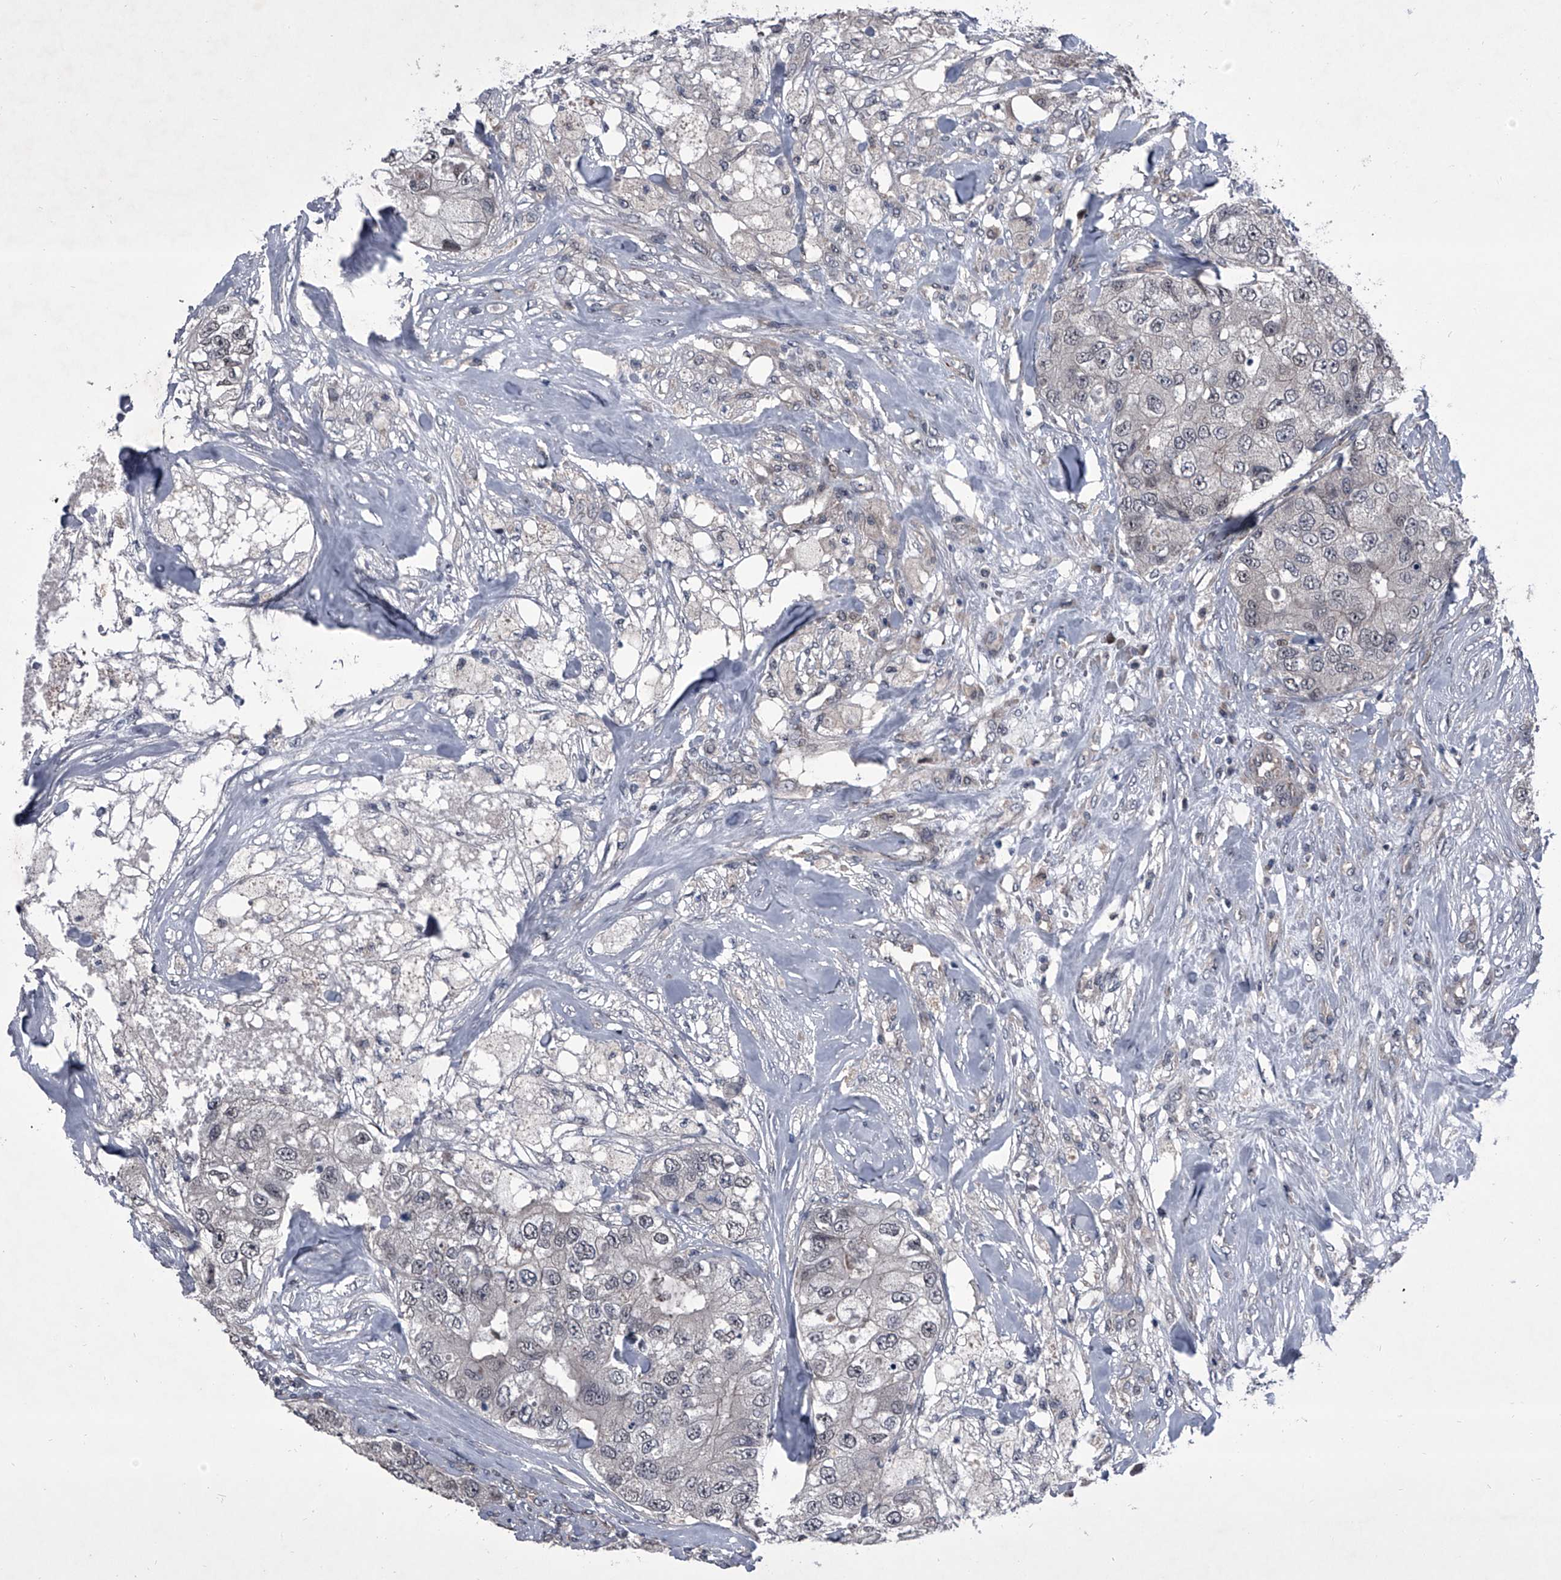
{"staining": {"intensity": "negative", "quantity": "none", "location": "none"}, "tissue": "breast cancer", "cell_type": "Tumor cells", "image_type": "cancer", "snomed": [{"axis": "morphology", "description": "Duct carcinoma"}, {"axis": "topography", "description": "Breast"}], "caption": "Tumor cells are negative for brown protein staining in breast intraductal carcinoma.", "gene": "ELK4", "patient": {"sex": "female", "age": 62}}